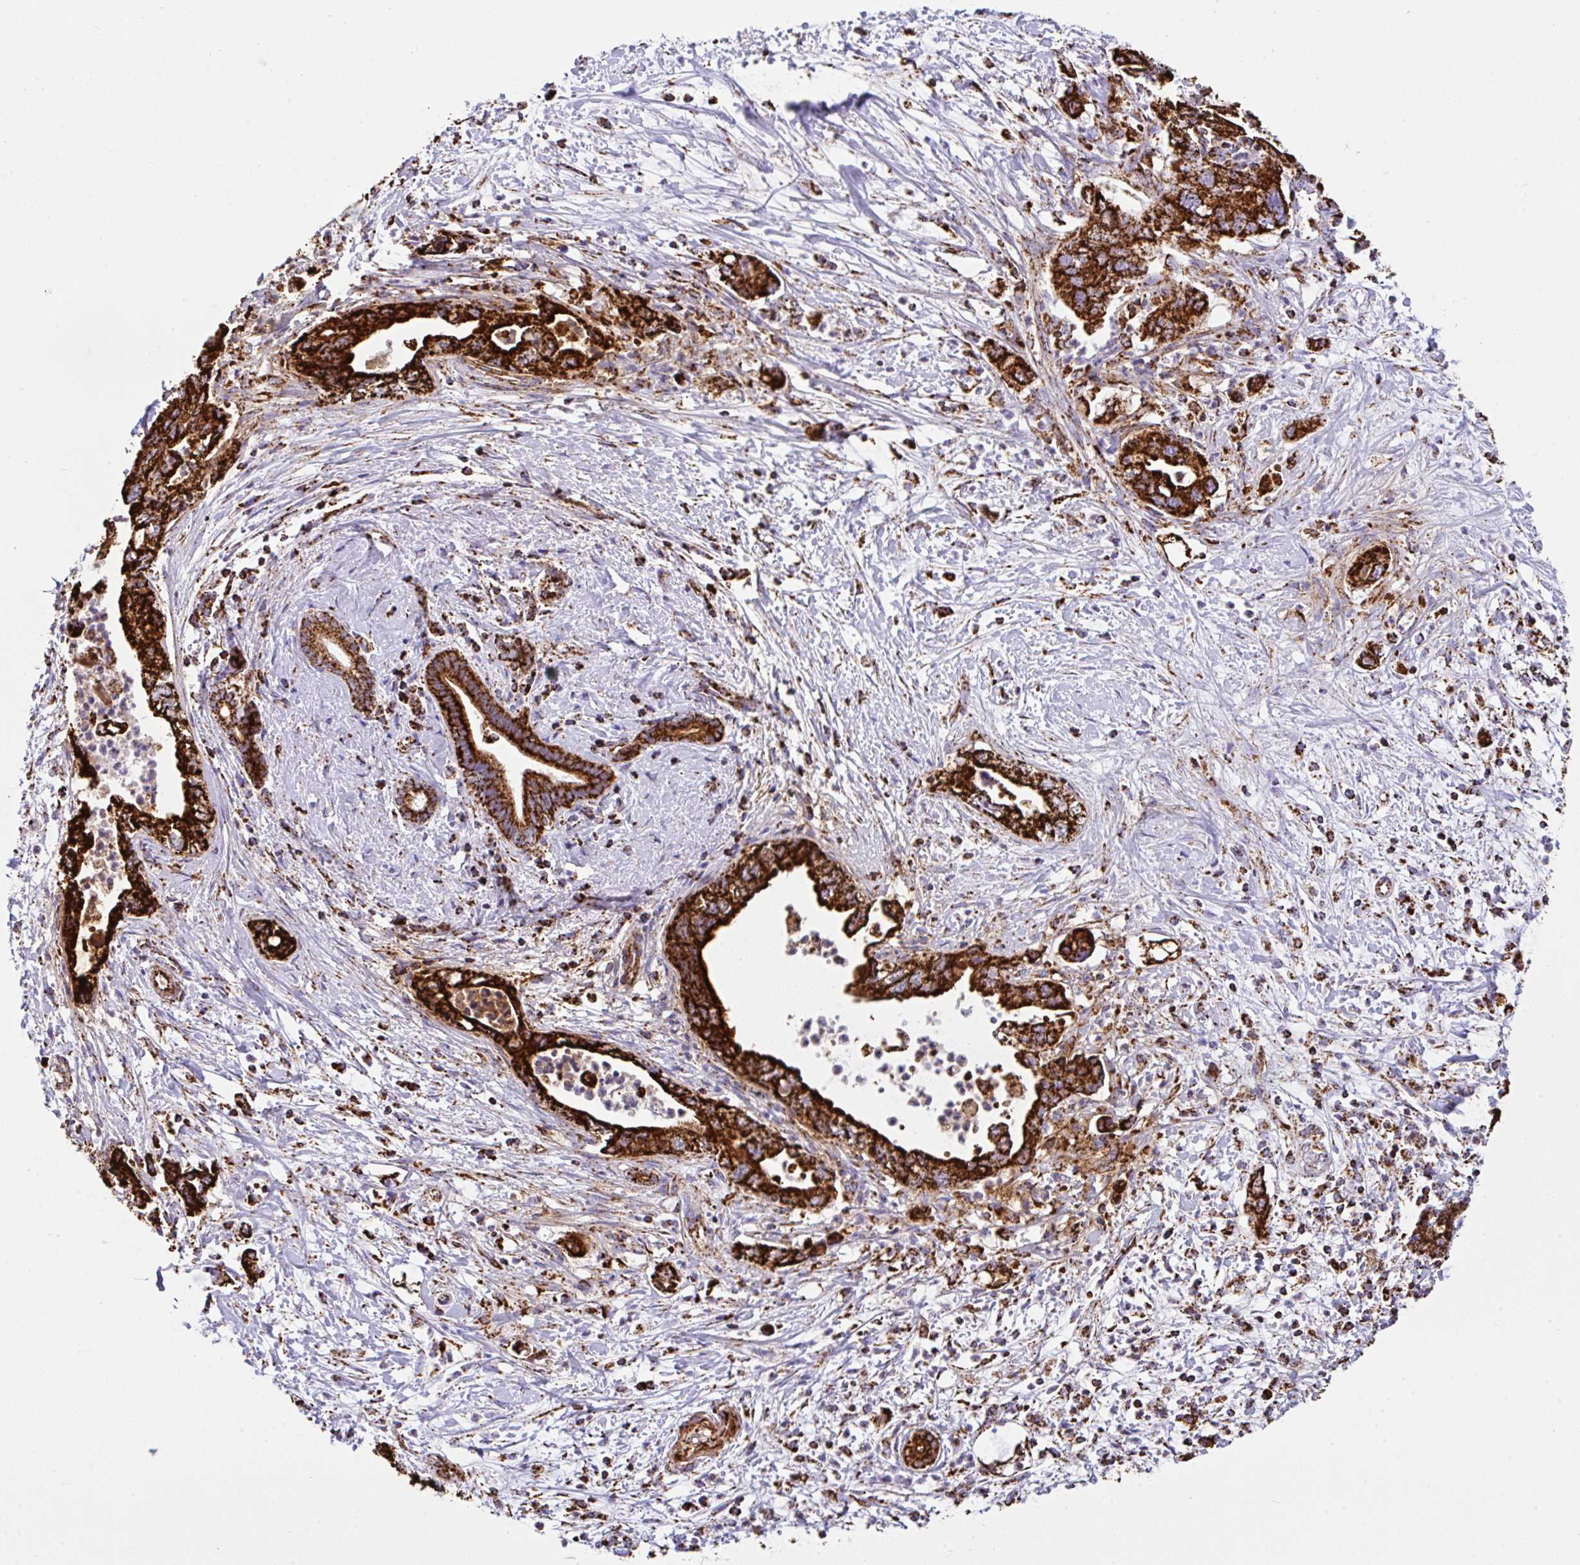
{"staining": {"intensity": "strong", "quantity": ">75%", "location": "cytoplasmic/membranous"}, "tissue": "pancreatic cancer", "cell_type": "Tumor cells", "image_type": "cancer", "snomed": [{"axis": "morphology", "description": "Adenocarcinoma, NOS"}, {"axis": "topography", "description": "Pancreas"}], "caption": "Immunohistochemical staining of pancreatic cancer reveals high levels of strong cytoplasmic/membranous positivity in about >75% of tumor cells.", "gene": "ANKRD33B", "patient": {"sex": "female", "age": 73}}